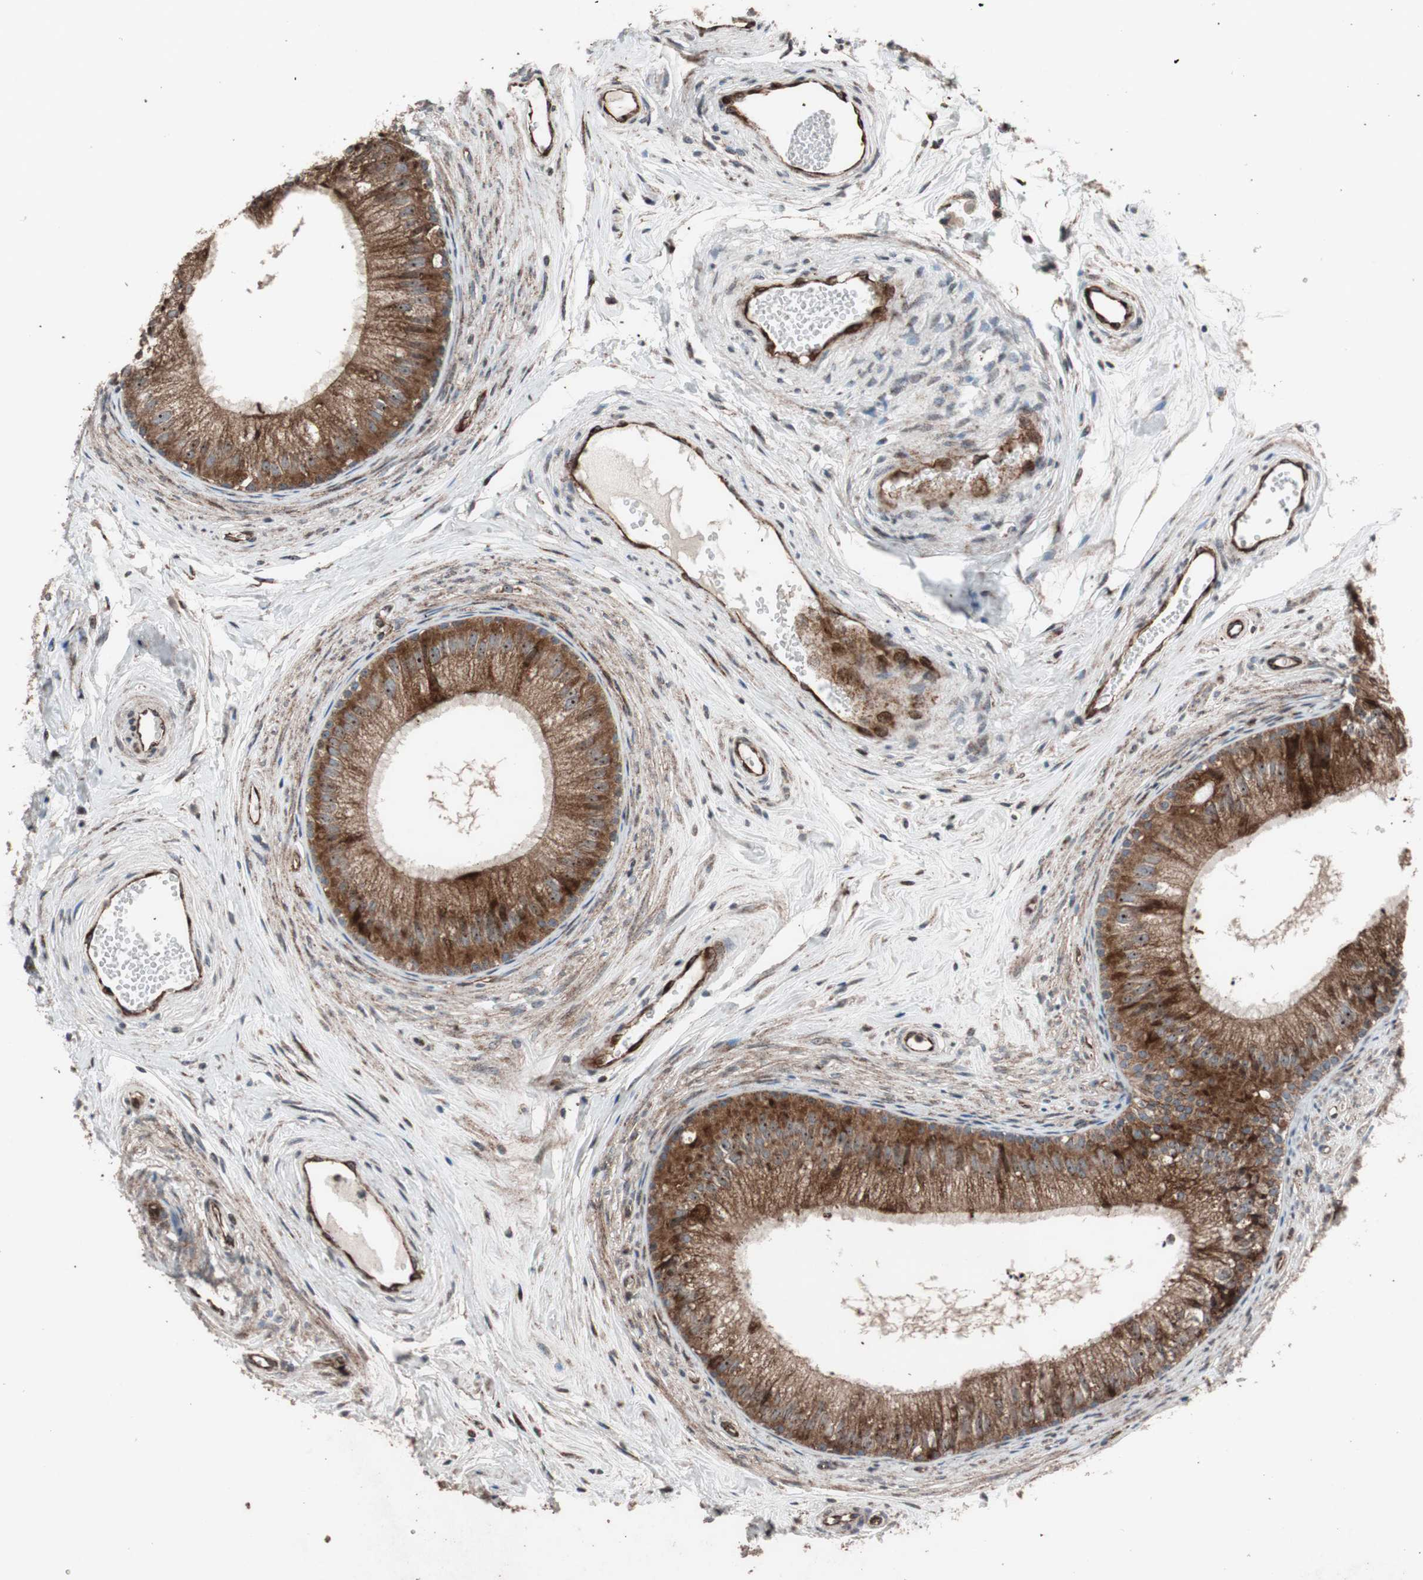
{"staining": {"intensity": "strong", "quantity": ">75%", "location": "cytoplasmic/membranous,nuclear"}, "tissue": "epididymis", "cell_type": "Glandular cells", "image_type": "normal", "snomed": [{"axis": "morphology", "description": "Normal tissue, NOS"}, {"axis": "topography", "description": "Epididymis"}], "caption": "Immunohistochemical staining of unremarkable human epididymis shows high levels of strong cytoplasmic/membranous,nuclear positivity in approximately >75% of glandular cells. The staining was performed using DAB (3,3'-diaminobenzidine), with brown indicating positive protein expression. Nuclei are stained blue with hematoxylin.", "gene": "CCL14", "patient": {"sex": "male", "age": 56}}